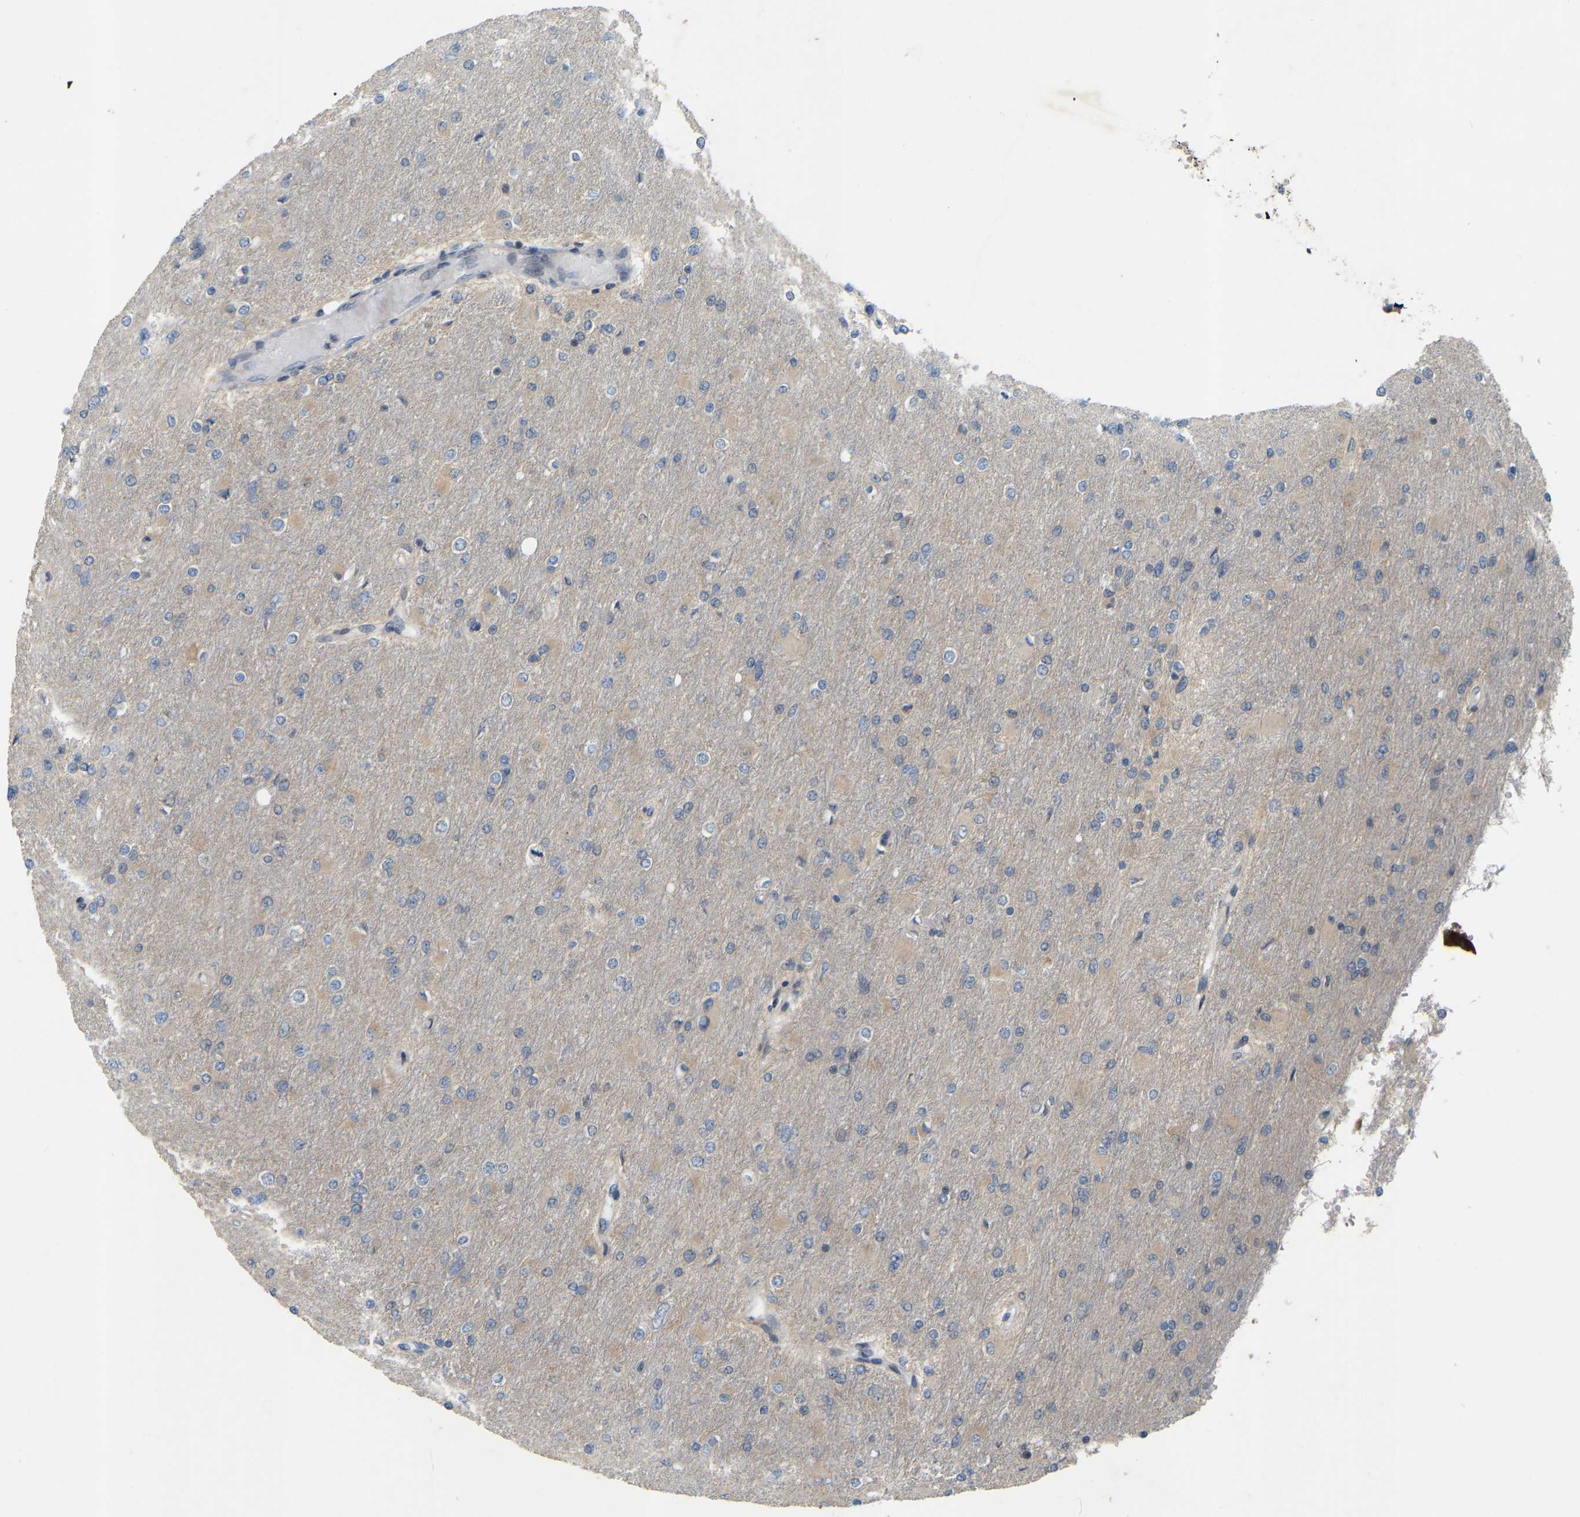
{"staining": {"intensity": "weak", "quantity": ">75%", "location": "cytoplasmic/membranous"}, "tissue": "glioma", "cell_type": "Tumor cells", "image_type": "cancer", "snomed": [{"axis": "morphology", "description": "Glioma, malignant, High grade"}, {"axis": "topography", "description": "Cerebral cortex"}], "caption": "High-magnification brightfield microscopy of high-grade glioma (malignant) stained with DAB (3,3'-diaminobenzidine) (brown) and counterstained with hematoxylin (blue). tumor cells exhibit weak cytoplasmic/membranous positivity is seen in approximately>75% of cells.", "gene": "PARL", "patient": {"sex": "female", "age": 36}}